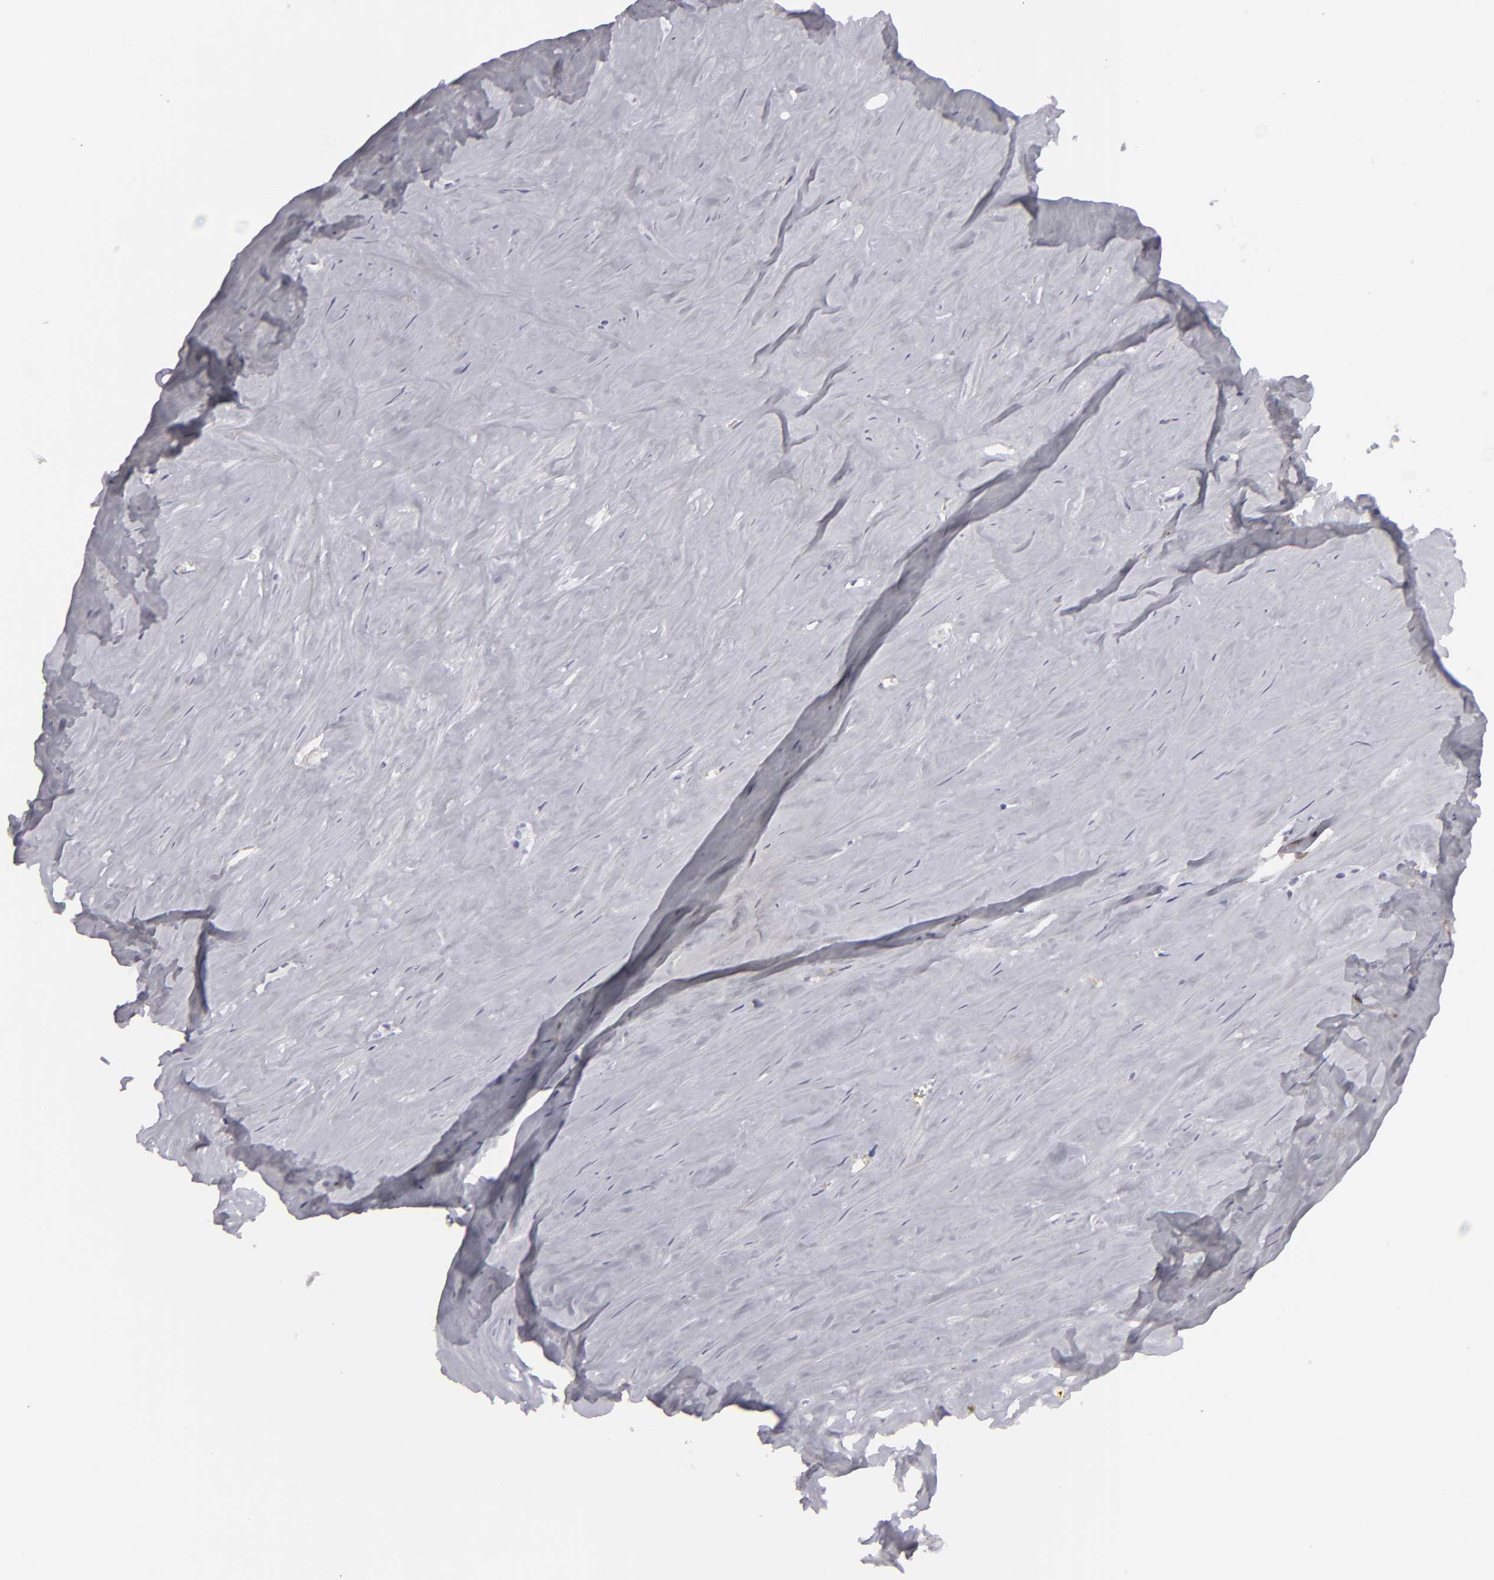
{"staining": {"intensity": "weak", "quantity": "25%-75%", "location": "cytoplasmic/membranous"}, "tissue": "carcinoid", "cell_type": "Tumor cells", "image_type": "cancer", "snomed": [{"axis": "morphology", "description": "Carcinoid, malignant, NOS"}, {"axis": "topography", "description": "Small intestine"}], "caption": "There is low levels of weak cytoplasmic/membranous staining in tumor cells of carcinoid, as demonstrated by immunohistochemical staining (brown color).", "gene": "JUP", "patient": {"sex": "male", "age": 63}}